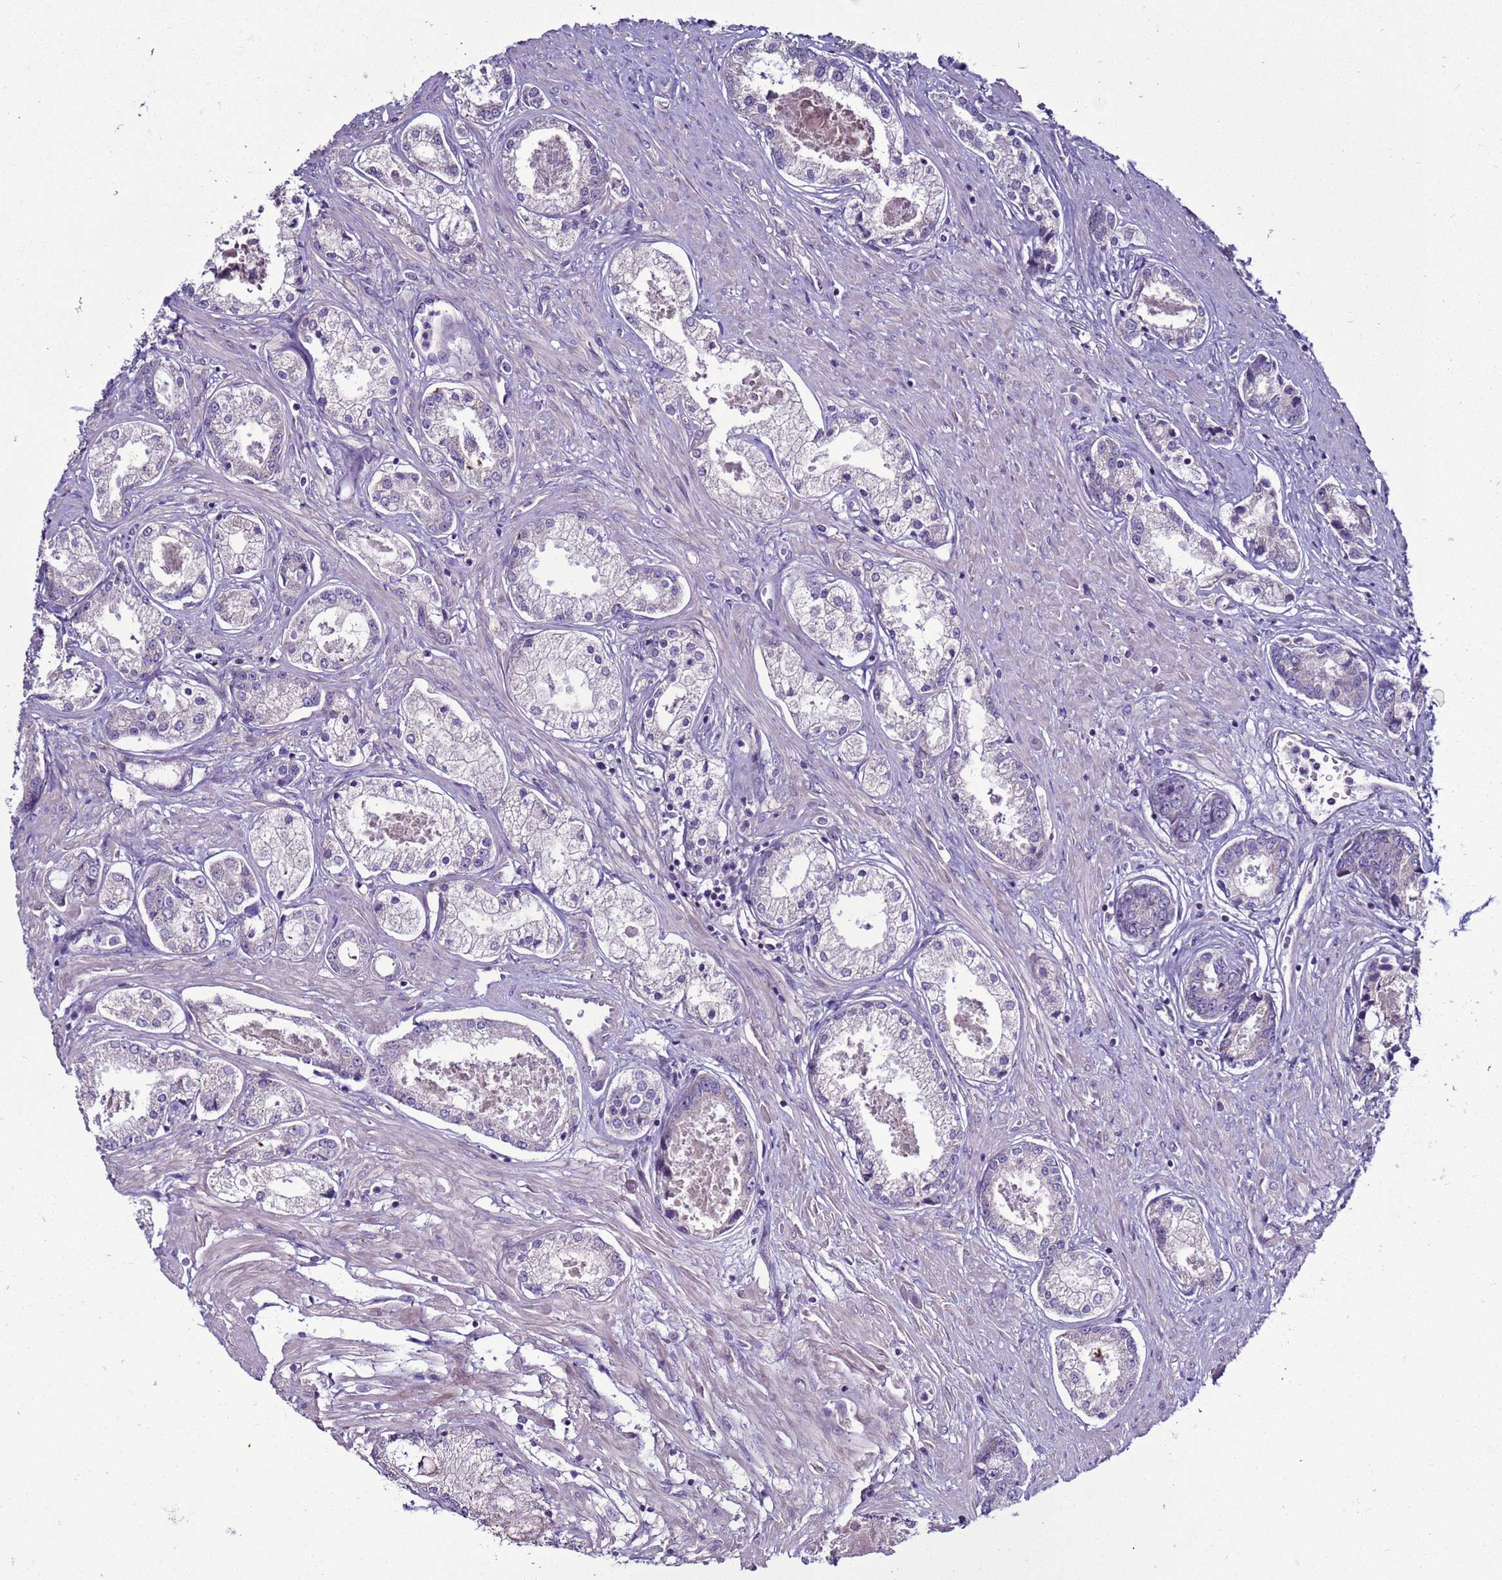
{"staining": {"intensity": "negative", "quantity": "none", "location": "none"}, "tissue": "prostate cancer", "cell_type": "Tumor cells", "image_type": "cancer", "snomed": [{"axis": "morphology", "description": "Adenocarcinoma, Low grade"}, {"axis": "topography", "description": "Prostate"}], "caption": "Immunohistochemistry (IHC) image of human prostate cancer stained for a protein (brown), which shows no positivity in tumor cells.", "gene": "RABL2B", "patient": {"sex": "male", "age": 68}}